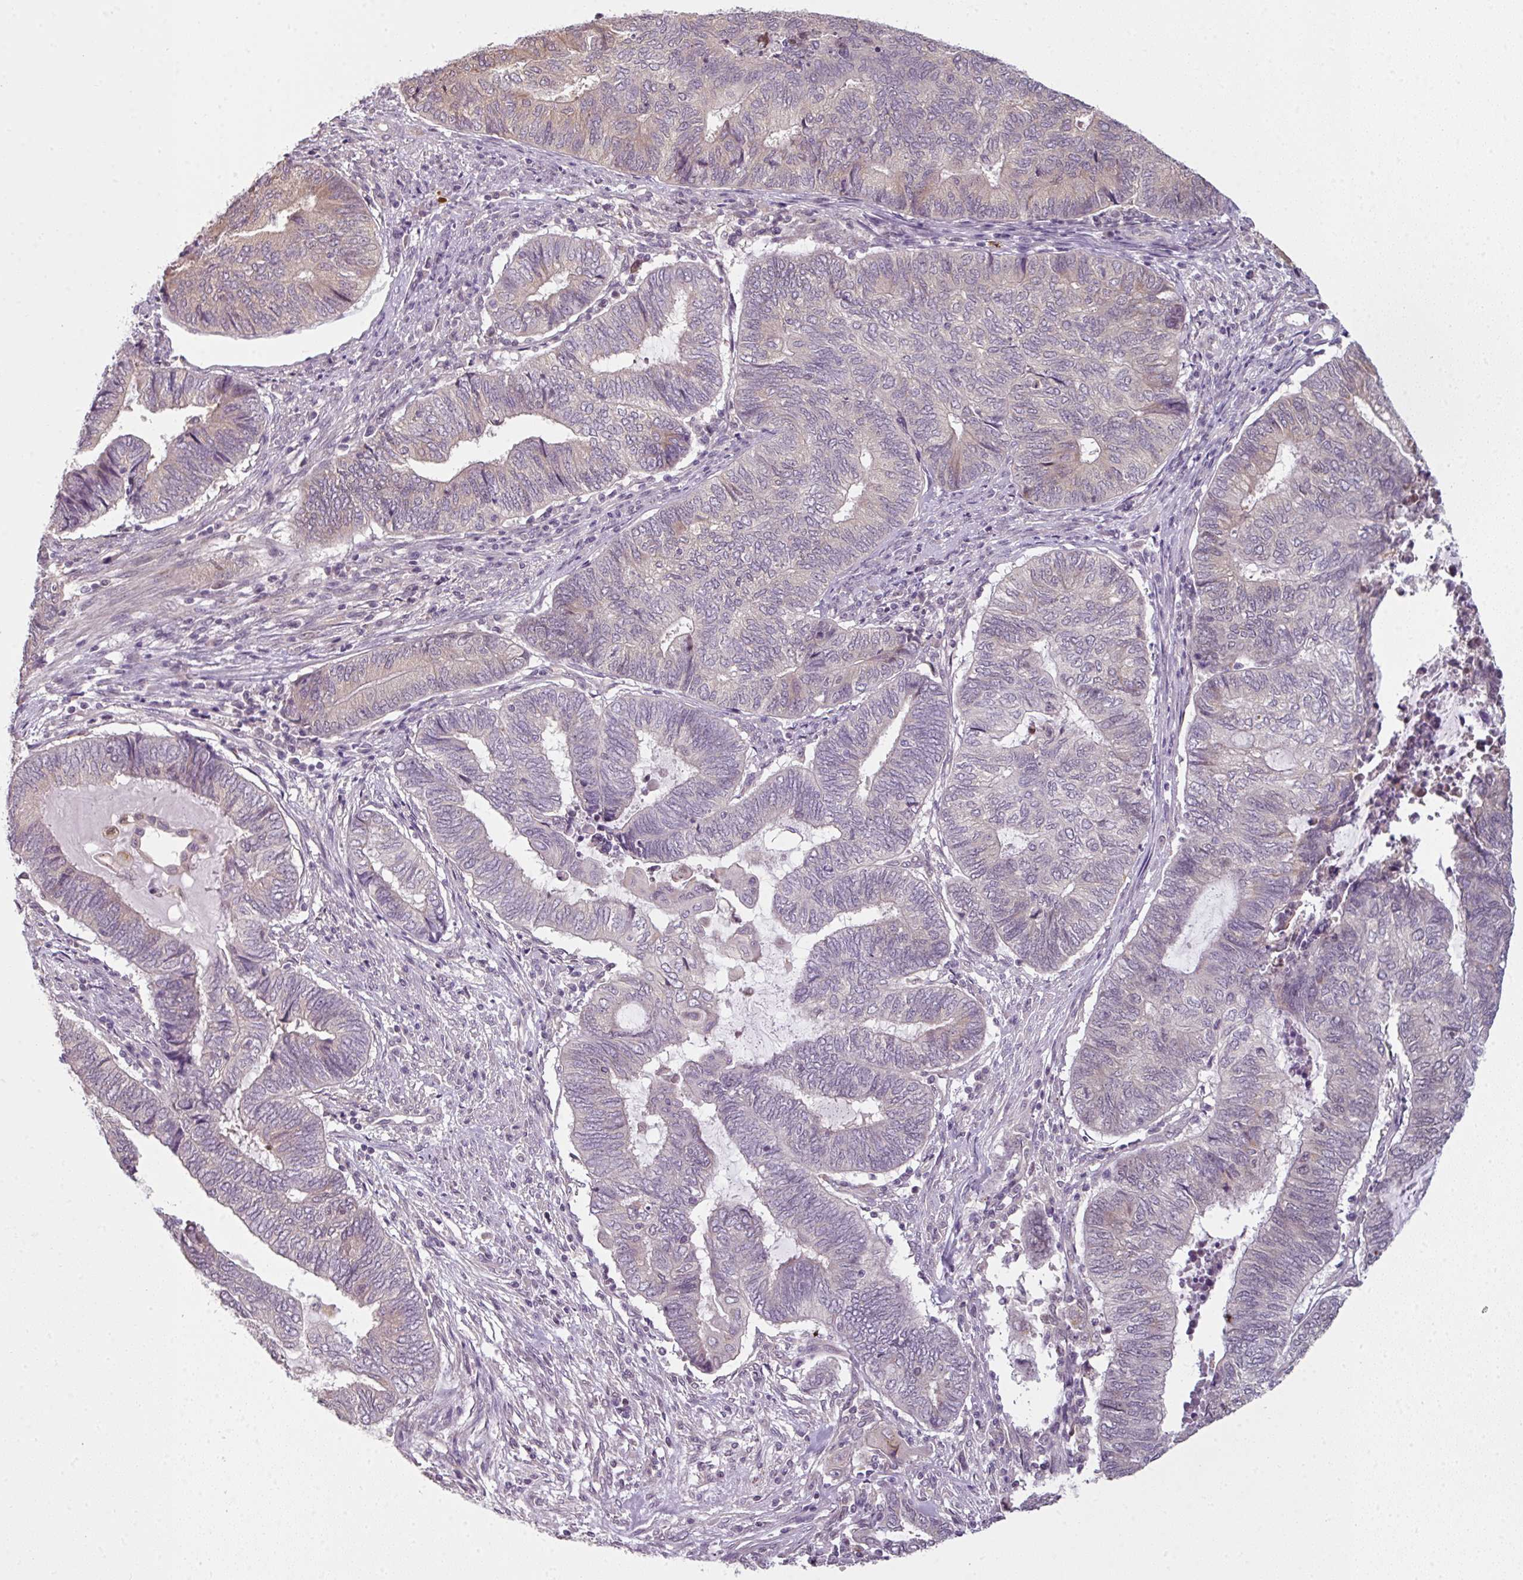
{"staining": {"intensity": "weak", "quantity": "<25%", "location": "cytoplasmic/membranous"}, "tissue": "endometrial cancer", "cell_type": "Tumor cells", "image_type": "cancer", "snomed": [{"axis": "morphology", "description": "Adenocarcinoma, NOS"}, {"axis": "topography", "description": "Uterus"}, {"axis": "topography", "description": "Endometrium"}], "caption": "There is no significant expression in tumor cells of endometrial adenocarcinoma.", "gene": "C19orf33", "patient": {"sex": "female", "age": 70}}